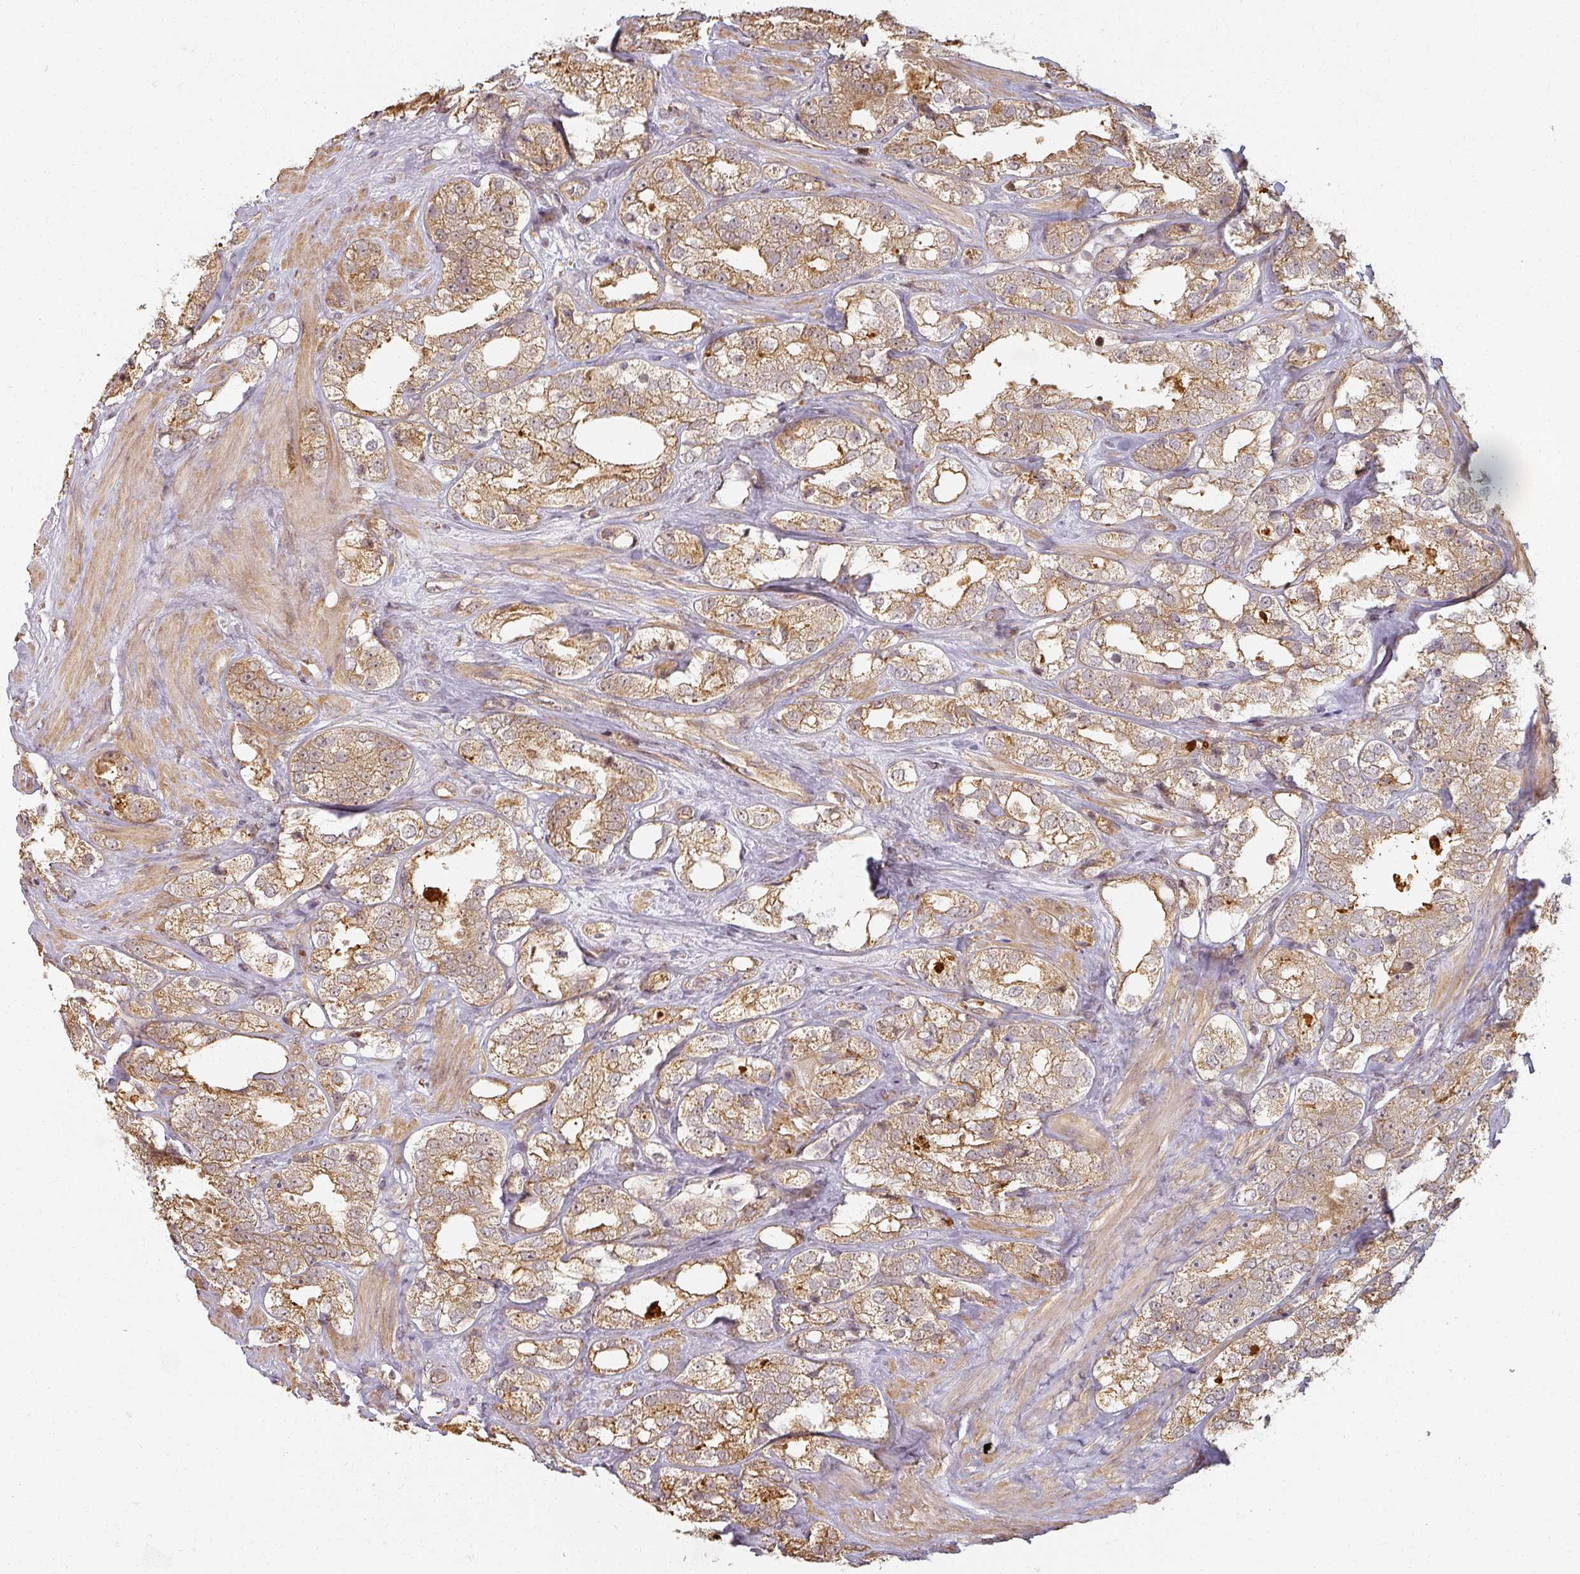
{"staining": {"intensity": "moderate", "quantity": ">75%", "location": "cytoplasmic/membranous,nuclear"}, "tissue": "prostate cancer", "cell_type": "Tumor cells", "image_type": "cancer", "snomed": [{"axis": "morphology", "description": "Adenocarcinoma, NOS"}, {"axis": "topography", "description": "Prostate"}], "caption": "Tumor cells exhibit medium levels of moderate cytoplasmic/membranous and nuclear staining in approximately >75% of cells in prostate adenocarcinoma.", "gene": "MED19", "patient": {"sex": "male", "age": 79}}